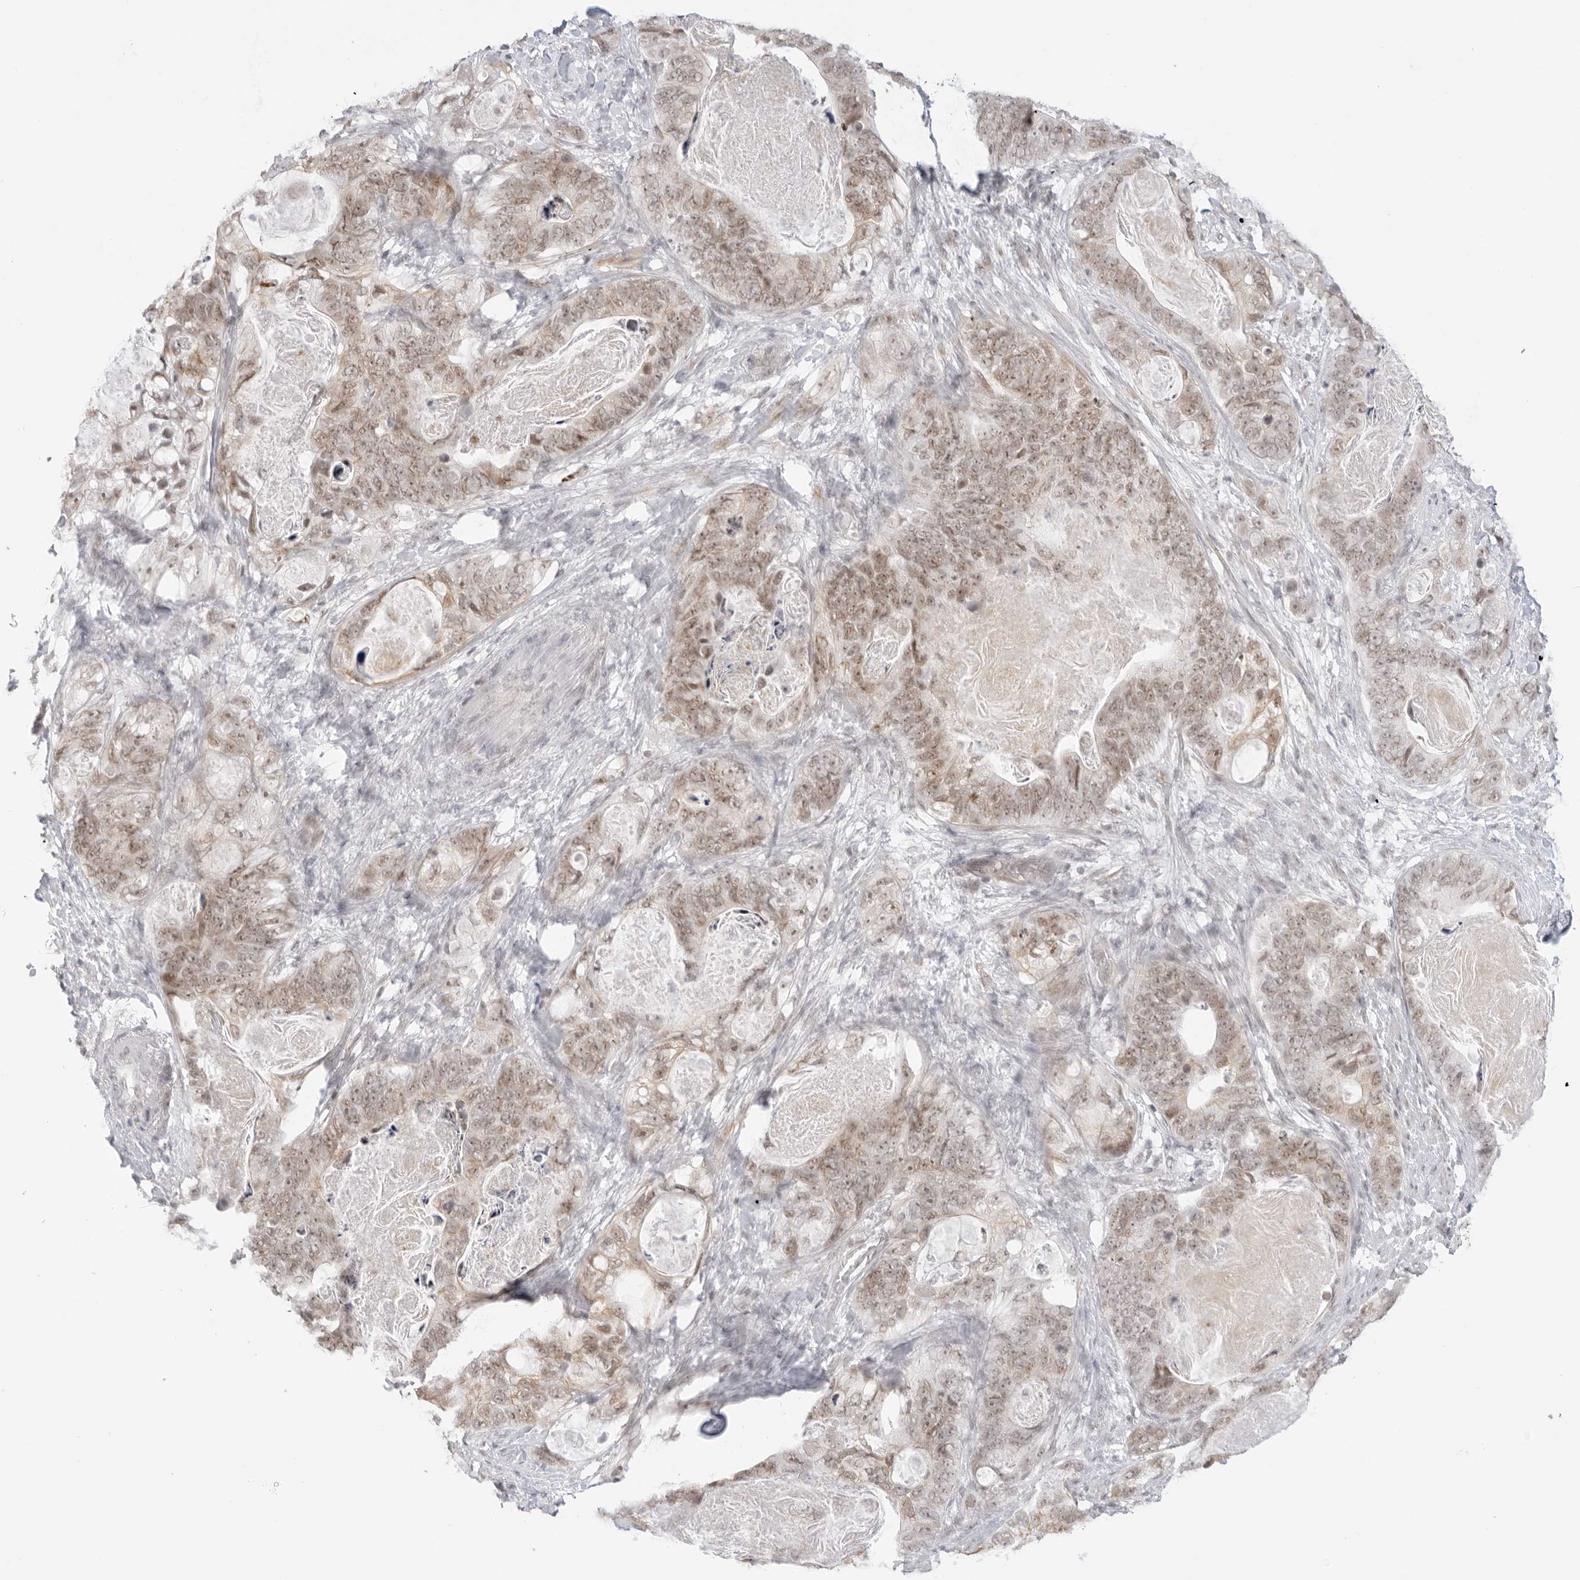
{"staining": {"intensity": "weak", "quantity": ">75%", "location": "cytoplasmic/membranous,nuclear"}, "tissue": "stomach cancer", "cell_type": "Tumor cells", "image_type": "cancer", "snomed": [{"axis": "morphology", "description": "Normal tissue, NOS"}, {"axis": "morphology", "description": "Adenocarcinoma, NOS"}, {"axis": "topography", "description": "Stomach"}], "caption": "An immunohistochemistry photomicrograph of neoplastic tissue is shown. Protein staining in brown shows weak cytoplasmic/membranous and nuclear positivity in stomach cancer (adenocarcinoma) within tumor cells.", "gene": "TCIM", "patient": {"sex": "female", "age": 89}}